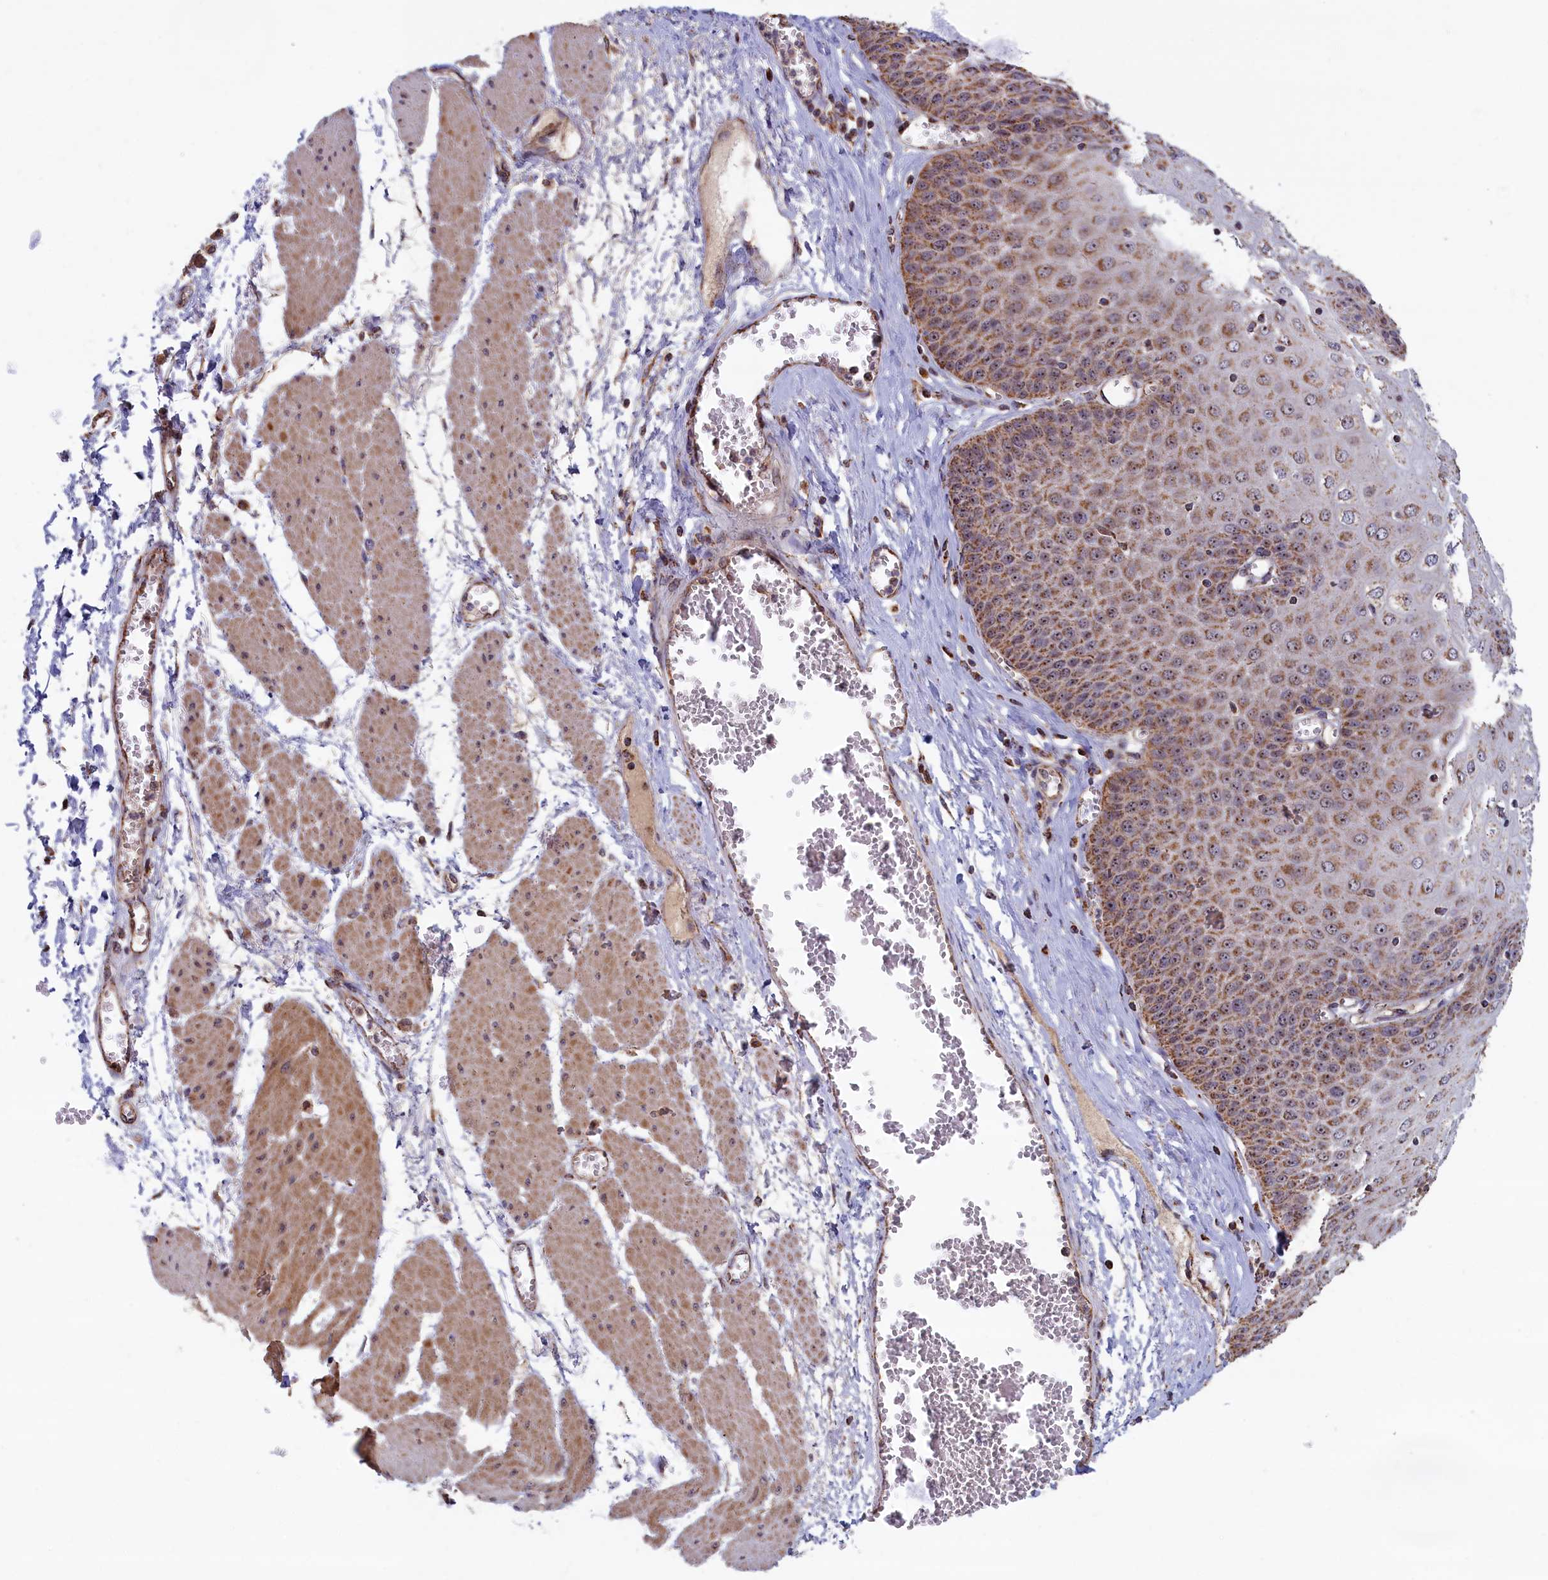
{"staining": {"intensity": "moderate", "quantity": "25%-75%", "location": "cytoplasmic/membranous,nuclear"}, "tissue": "esophagus", "cell_type": "Squamous epithelial cells", "image_type": "normal", "snomed": [{"axis": "morphology", "description": "Normal tissue, NOS"}, {"axis": "topography", "description": "Esophagus"}], "caption": "Immunohistochemistry (IHC) histopathology image of benign esophagus stained for a protein (brown), which shows medium levels of moderate cytoplasmic/membranous,nuclear expression in approximately 25%-75% of squamous epithelial cells.", "gene": "ENSG00000269825", "patient": {"sex": "male", "age": 60}}